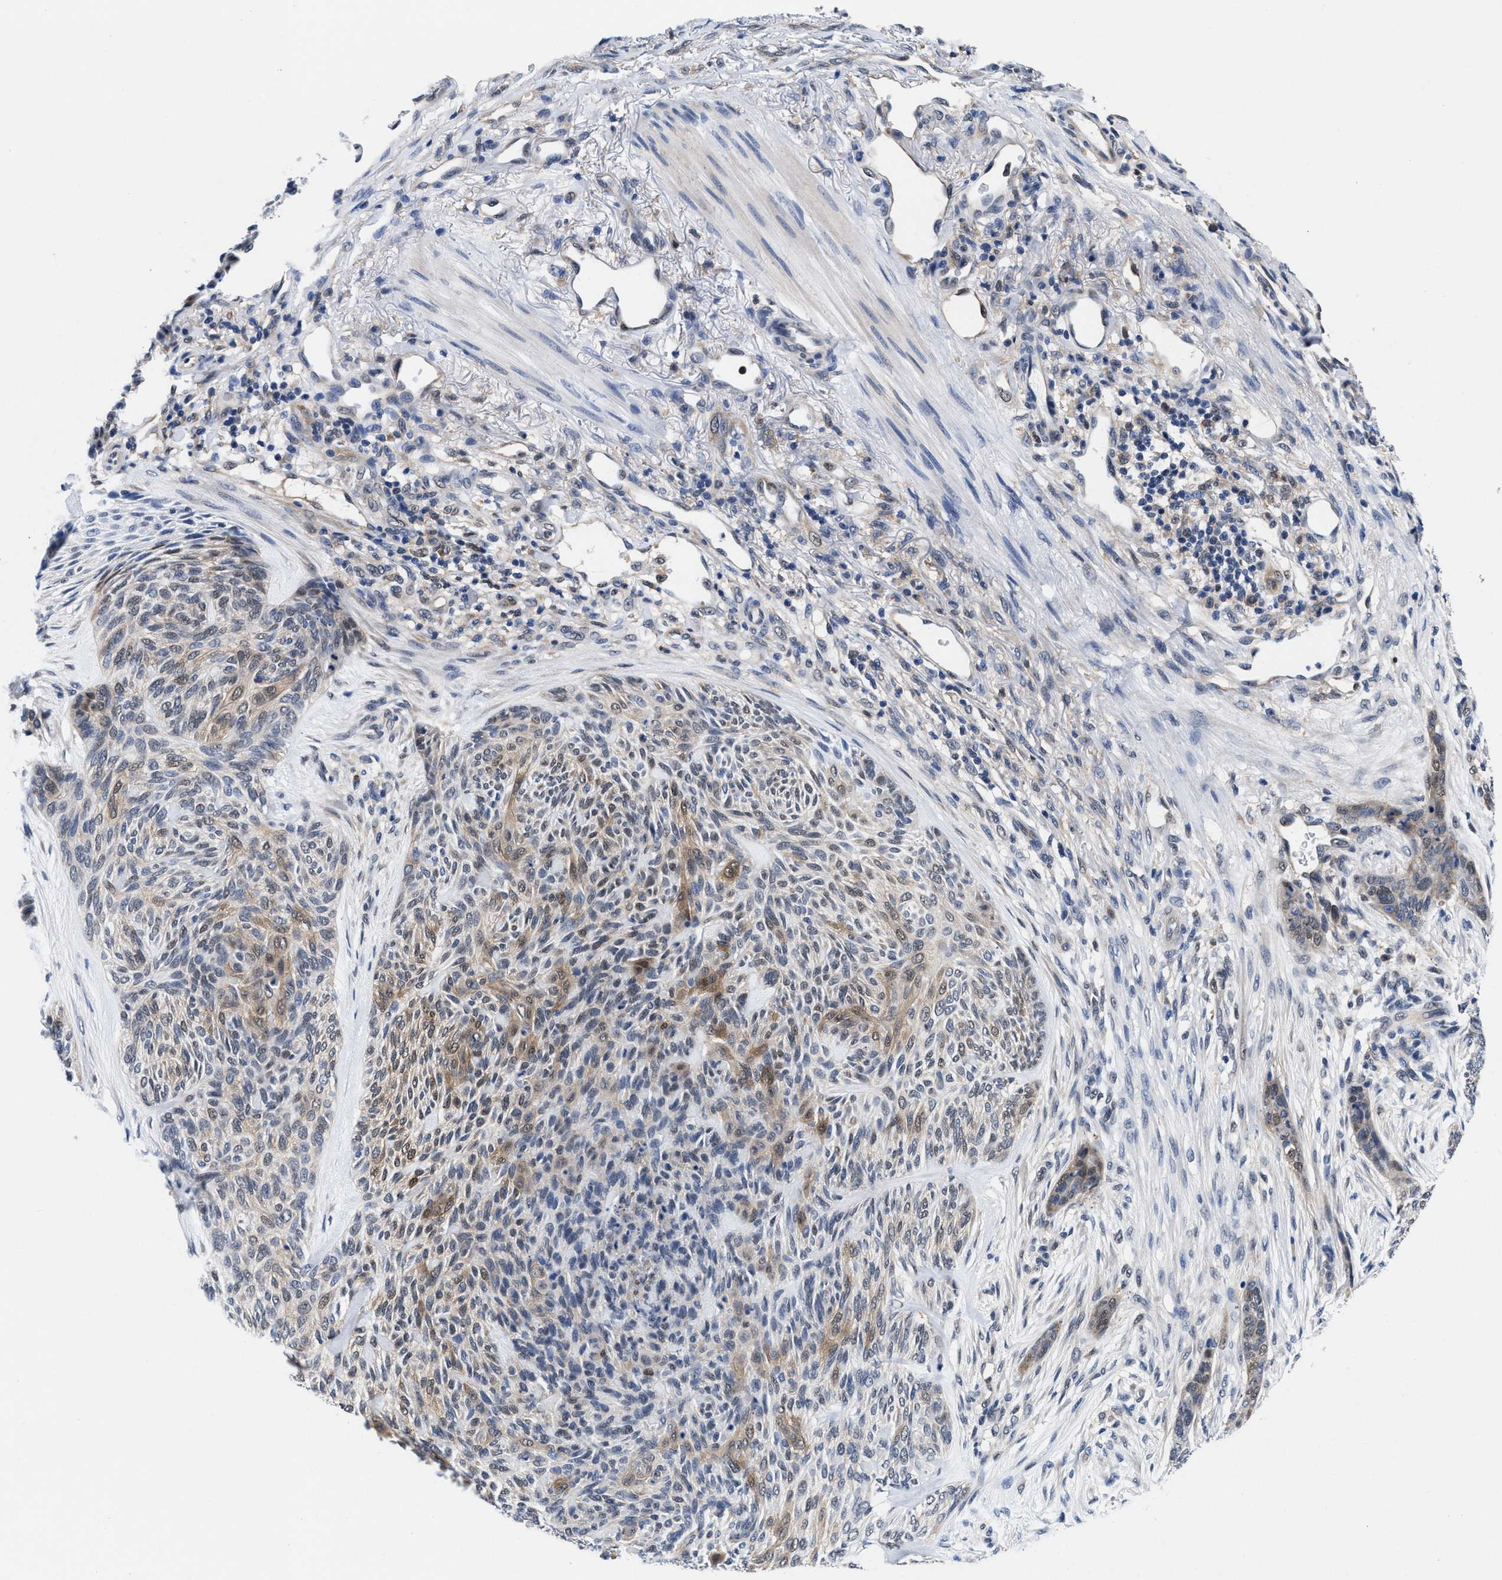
{"staining": {"intensity": "moderate", "quantity": "25%-75%", "location": "cytoplasmic/membranous"}, "tissue": "skin cancer", "cell_type": "Tumor cells", "image_type": "cancer", "snomed": [{"axis": "morphology", "description": "Basal cell carcinoma"}, {"axis": "topography", "description": "Skin"}], "caption": "Immunohistochemical staining of basal cell carcinoma (skin) reveals medium levels of moderate cytoplasmic/membranous expression in approximately 25%-75% of tumor cells.", "gene": "ACLY", "patient": {"sex": "male", "age": 55}}